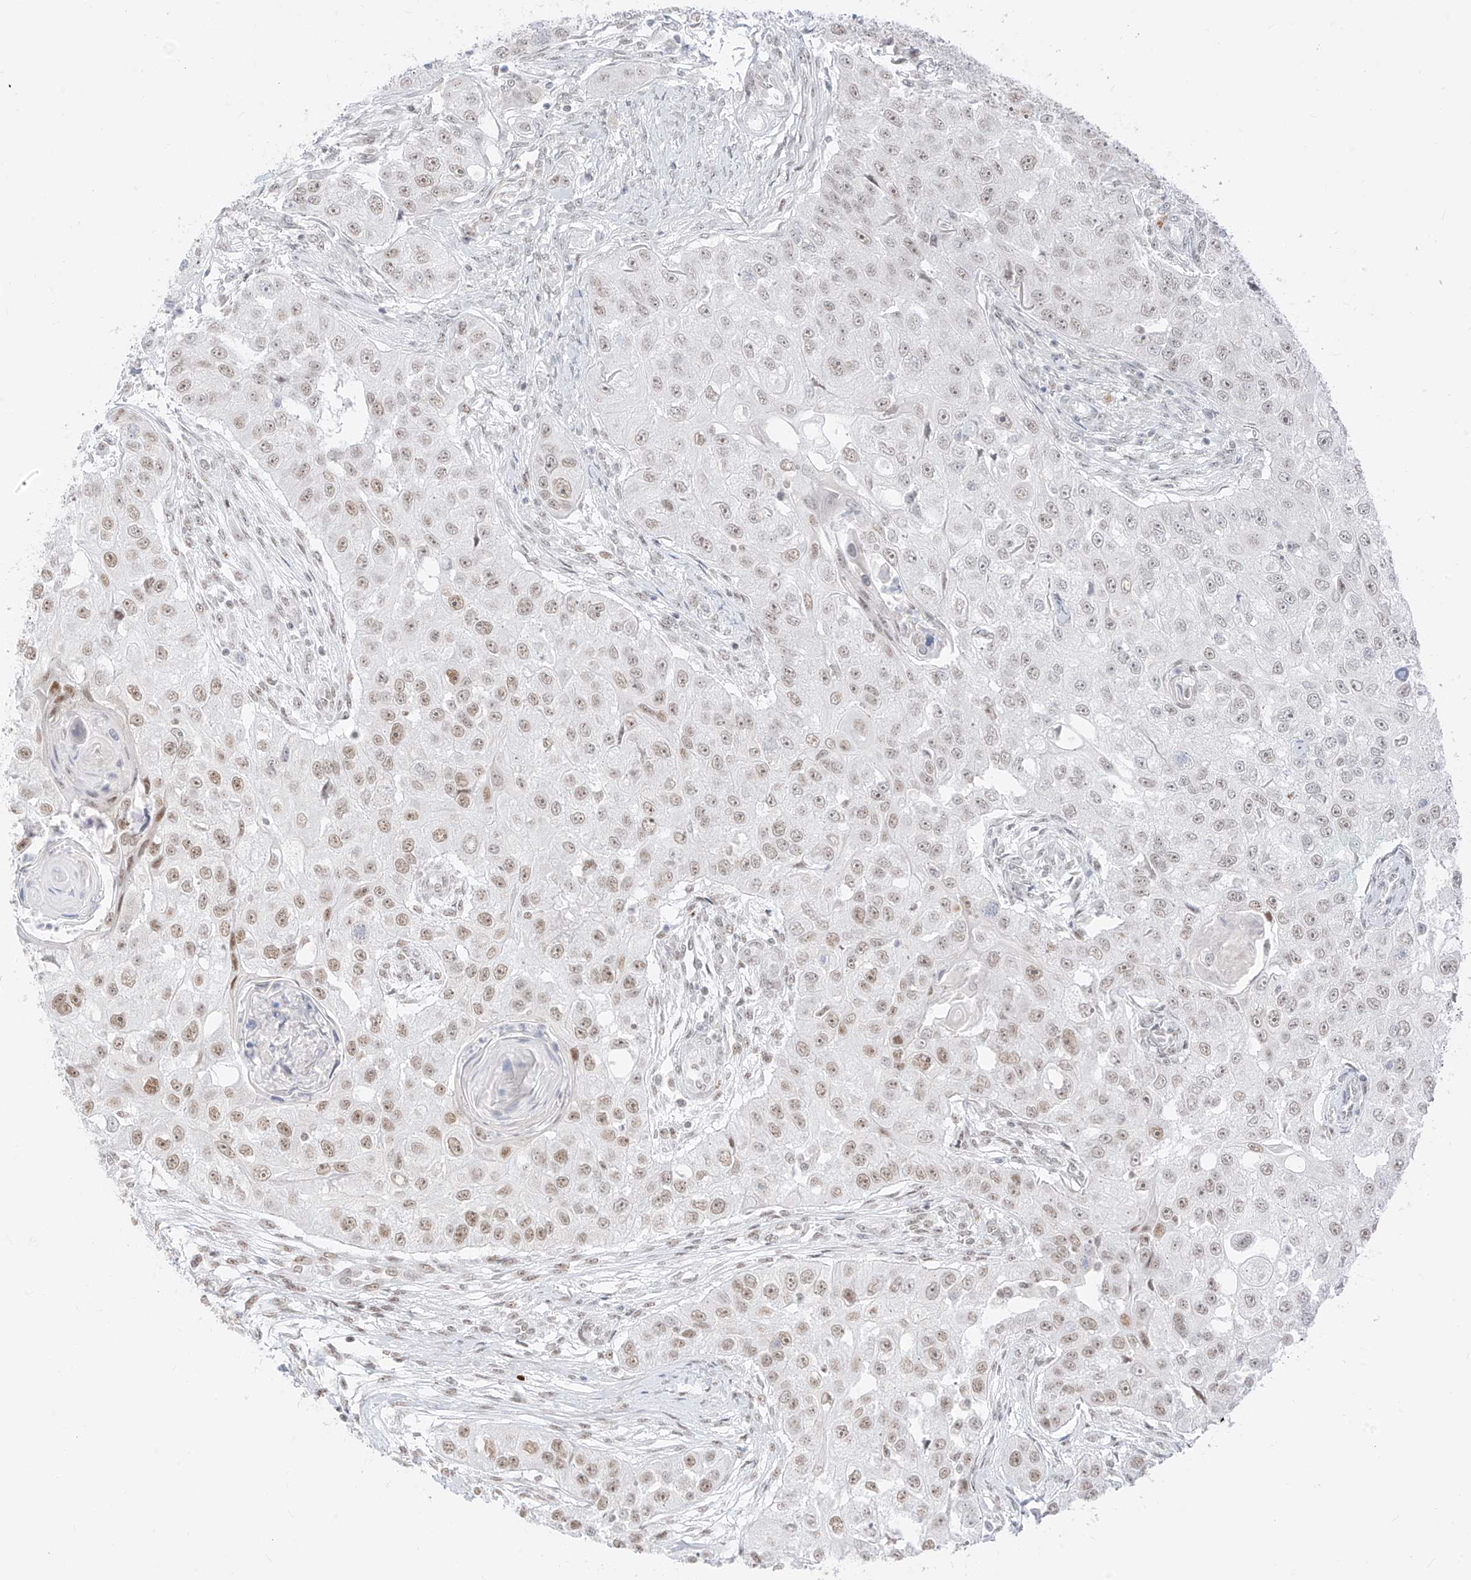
{"staining": {"intensity": "moderate", "quantity": "25%-75%", "location": "nuclear"}, "tissue": "head and neck cancer", "cell_type": "Tumor cells", "image_type": "cancer", "snomed": [{"axis": "morphology", "description": "Normal tissue, NOS"}, {"axis": "morphology", "description": "Squamous cell carcinoma, NOS"}, {"axis": "topography", "description": "Skeletal muscle"}, {"axis": "topography", "description": "Head-Neck"}], "caption": "This image exhibits head and neck cancer stained with immunohistochemistry to label a protein in brown. The nuclear of tumor cells show moderate positivity for the protein. Nuclei are counter-stained blue.", "gene": "SUPT5H", "patient": {"sex": "male", "age": 51}}